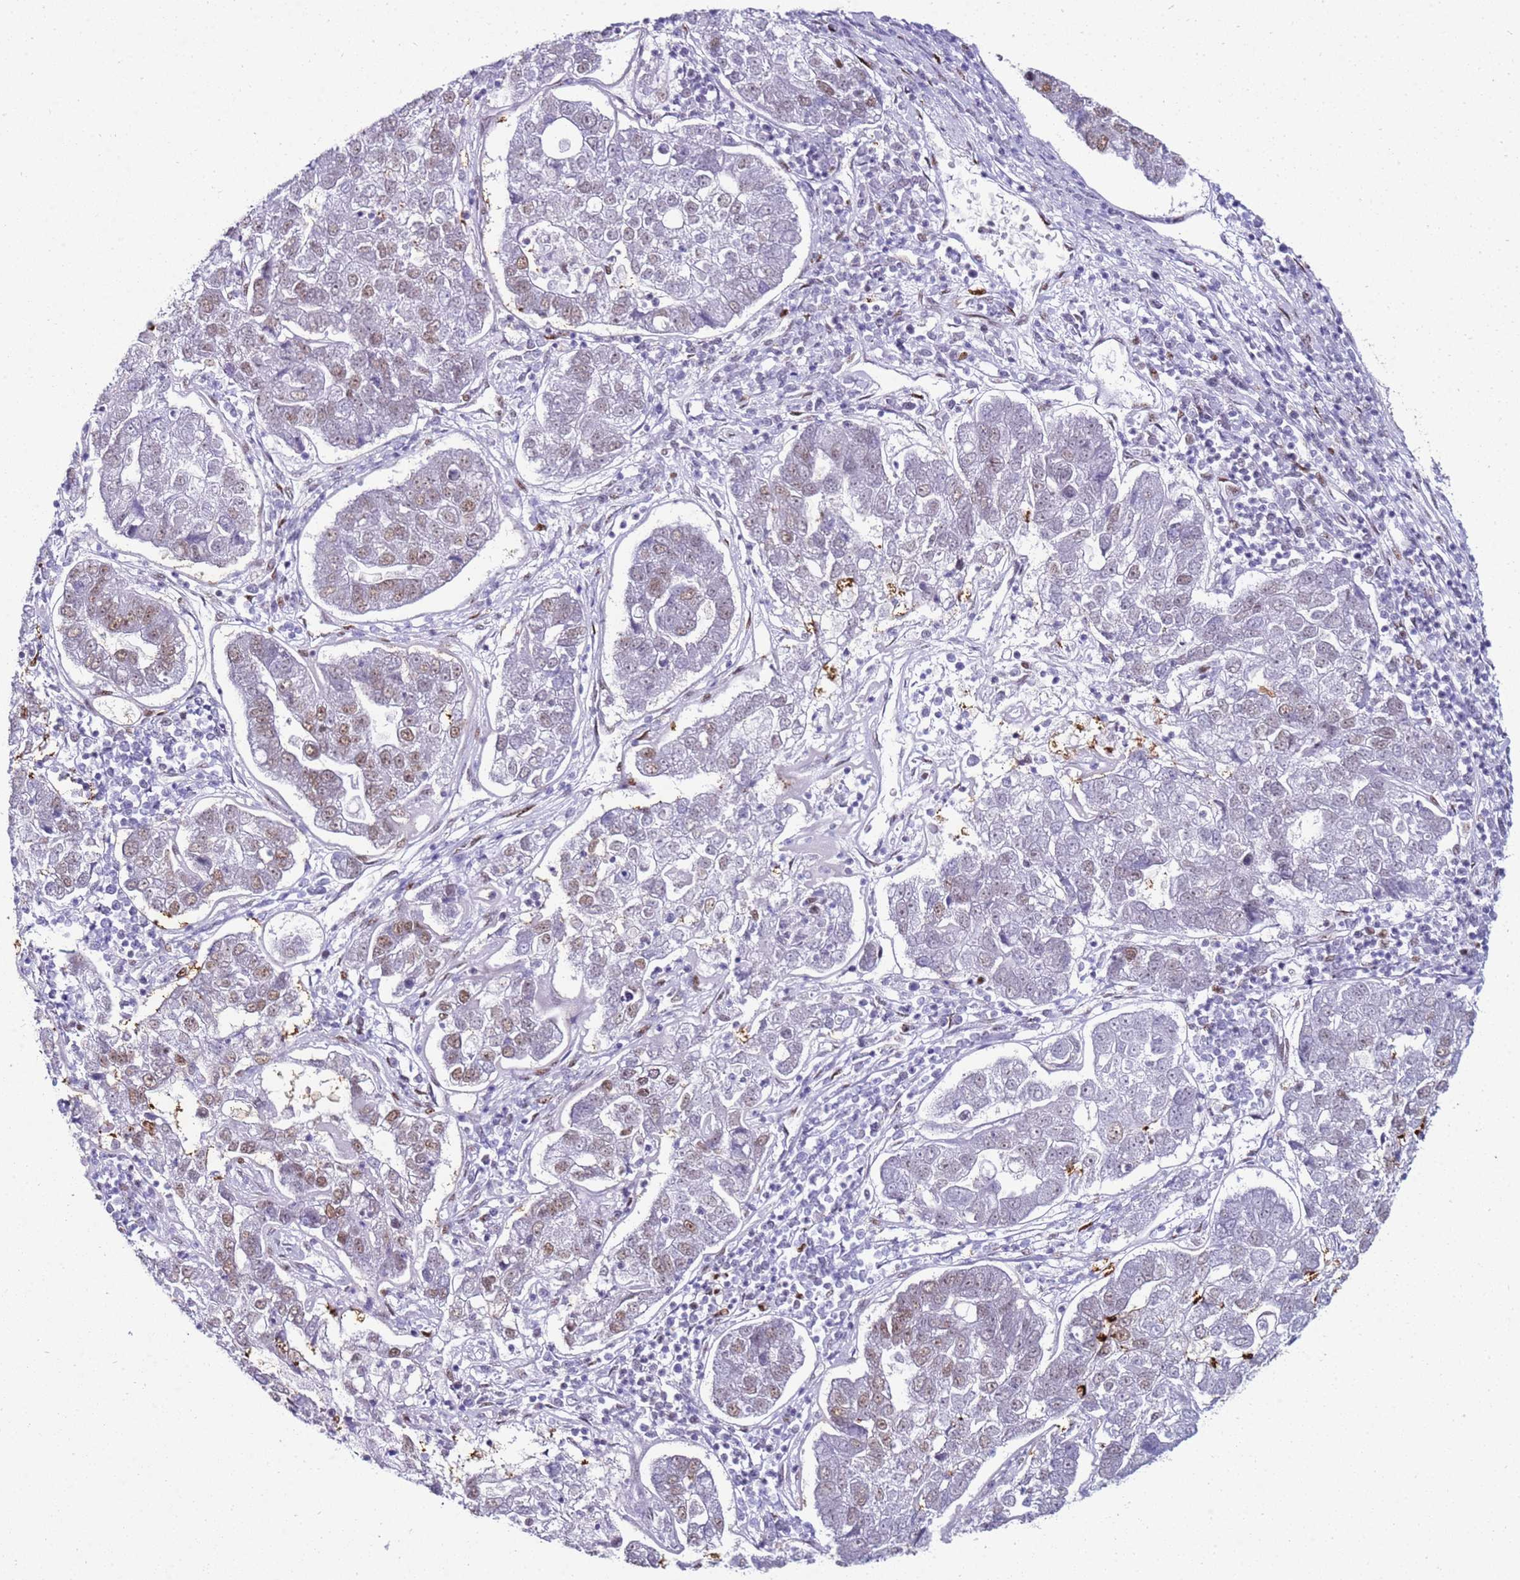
{"staining": {"intensity": "moderate", "quantity": "25%-75%", "location": "nuclear"}, "tissue": "pancreatic cancer", "cell_type": "Tumor cells", "image_type": "cancer", "snomed": [{"axis": "morphology", "description": "Adenocarcinoma, NOS"}, {"axis": "topography", "description": "Pancreas"}], "caption": "An IHC photomicrograph of neoplastic tissue is shown. Protein staining in brown highlights moderate nuclear positivity in pancreatic cancer within tumor cells. Using DAB (3,3'-diaminobenzidine) (brown) and hematoxylin (blue) stains, captured at high magnification using brightfield microscopy.", "gene": "KPNA4", "patient": {"sex": "female", "age": 61}}